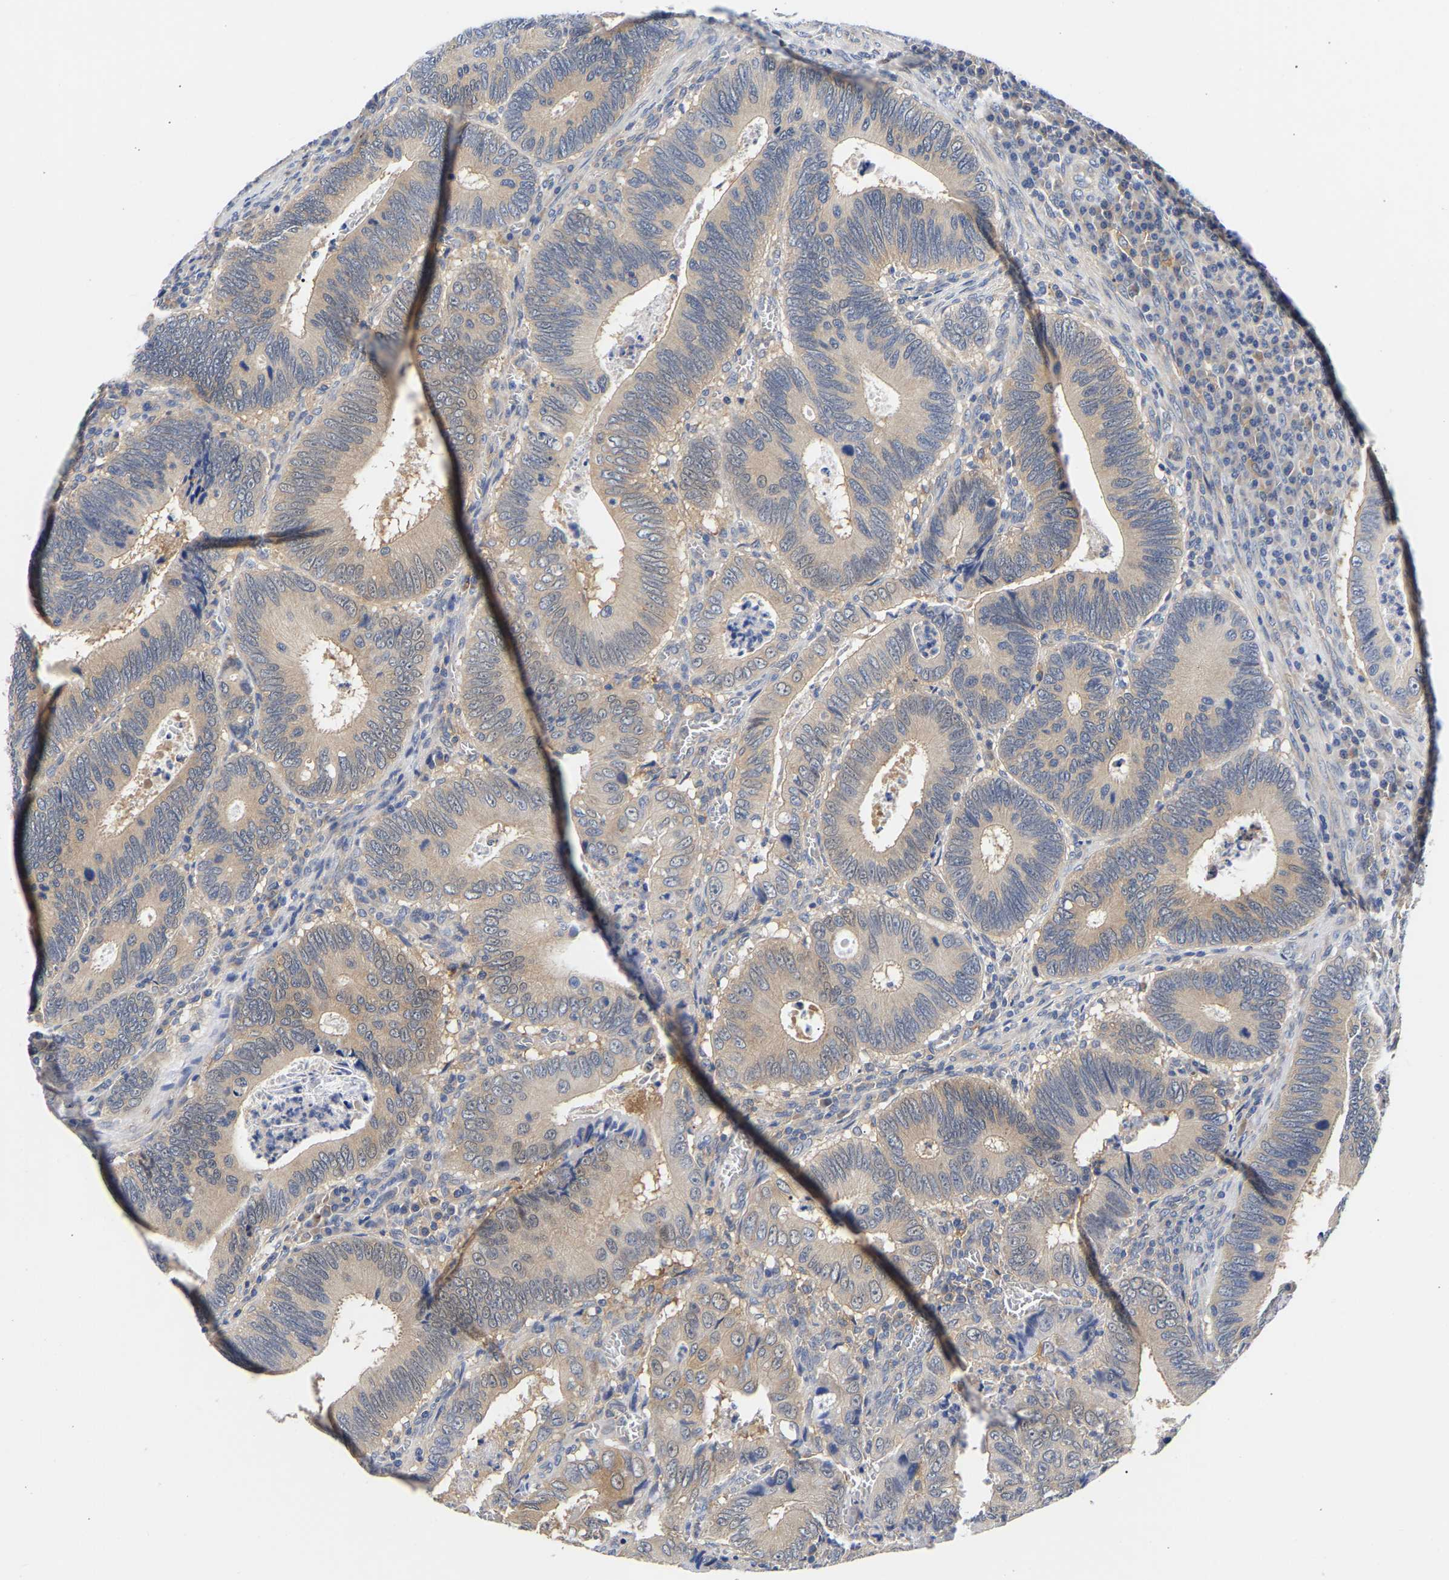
{"staining": {"intensity": "weak", "quantity": "25%-75%", "location": "cytoplasmic/membranous"}, "tissue": "colorectal cancer", "cell_type": "Tumor cells", "image_type": "cancer", "snomed": [{"axis": "morphology", "description": "Inflammation, NOS"}, {"axis": "morphology", "description": "Adenocarcinoma, NOS"}, {"axis": "topography", "description": "Colon"}], "caption": "This micrograph demonstrates colorectal adenocarcinoma stained with immunohistochemistry to label a protein in brown. The cytoplasmic/membranous of tumor cells show weak positivity for the protein. Nuclei are counter-stained blue.", "gene": "CCDC6", "patient": {"sex": "male", "age": 72}}